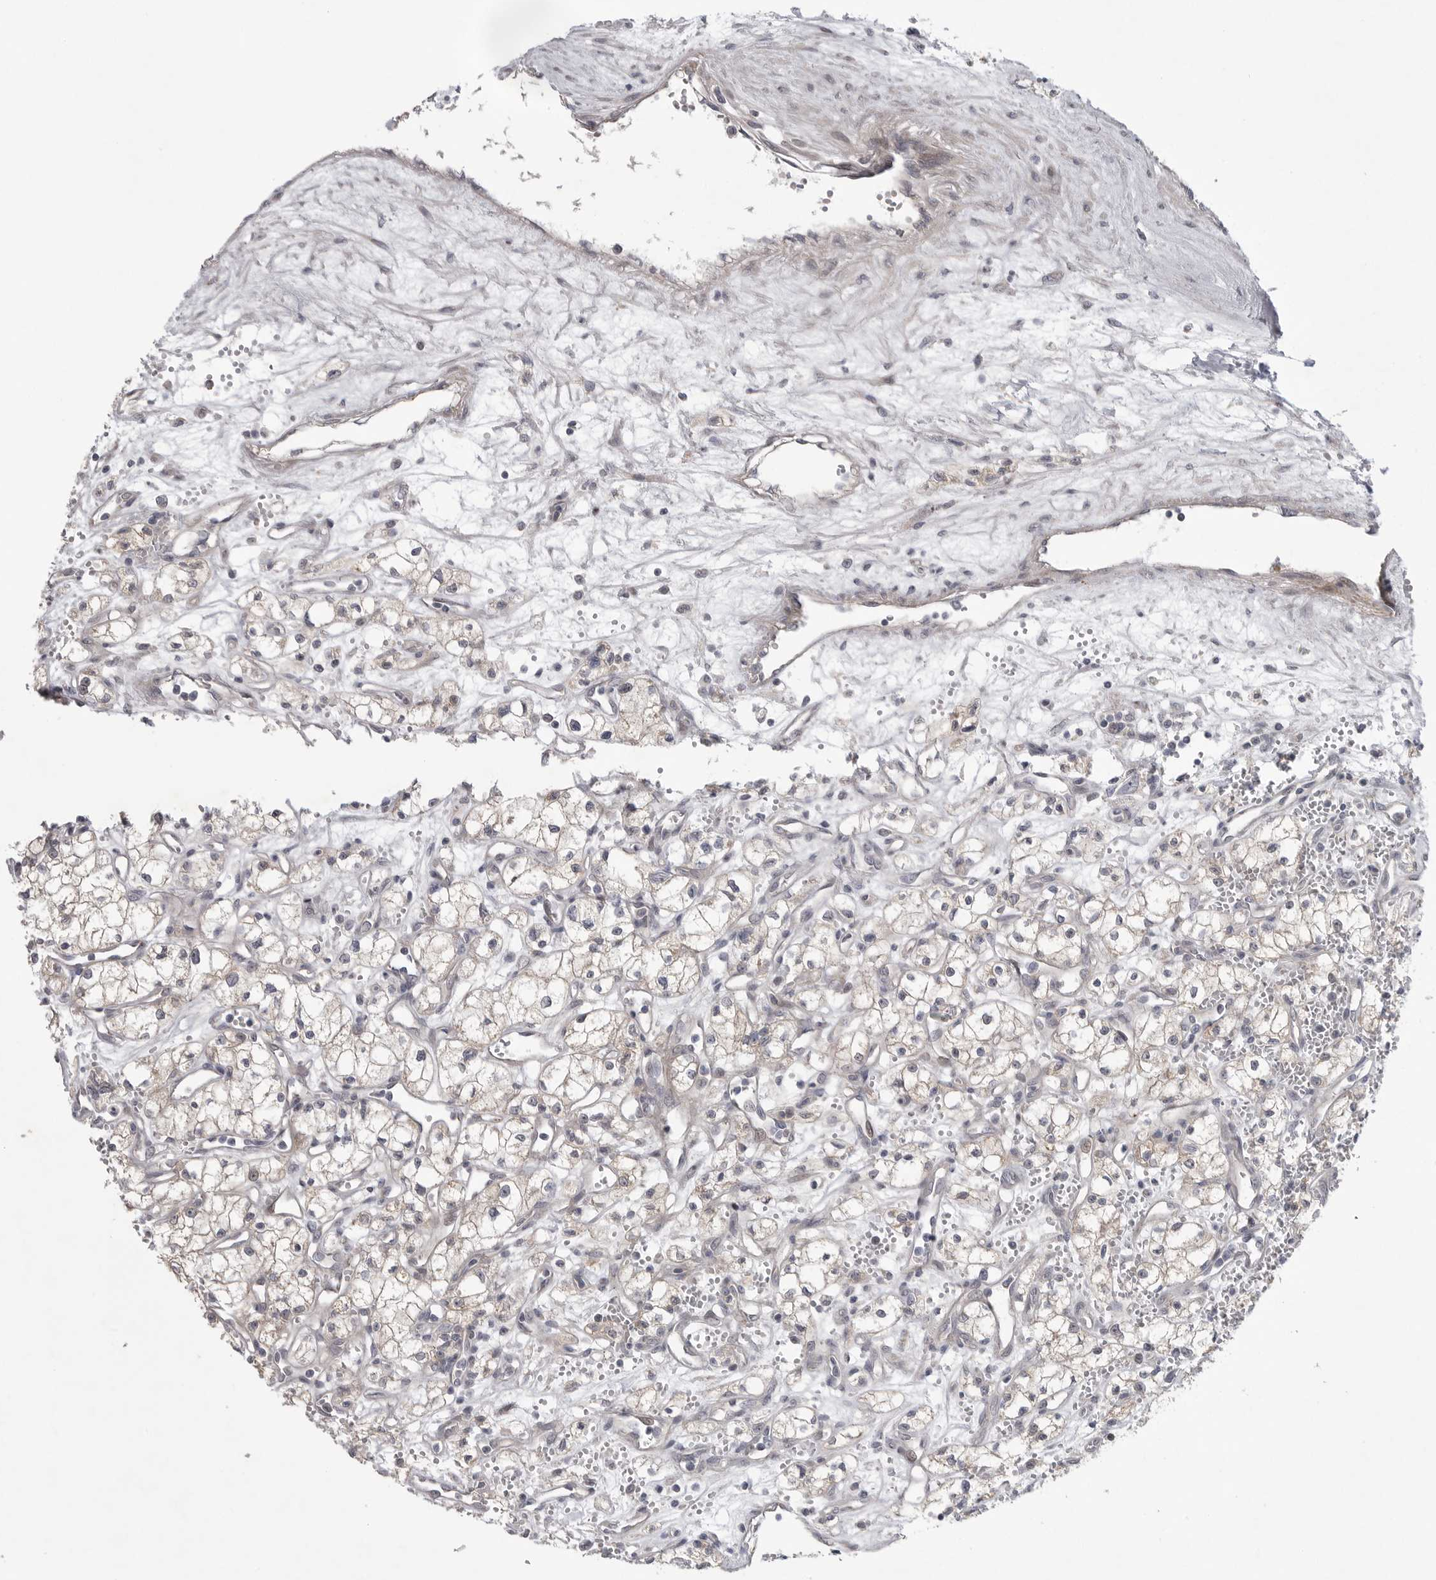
{"staining": {"intensity": "negative", "quantity": "none", "location": "none"}, "tissue": "renal cancer", "cell_type": "Tumor cells", "image_type": "cancer", "snomed": [{"axis": "morphology", "description": "Adenocarcinoma, NOS"}, {"axis": "topography", "description": "Kidney"}], "caption": "A photomicrograph of human renal cancer is negative for staining in tumor cells. Nuclei are stained in blue.", "gene": "FBXO43", "patient": {"sex": "male", "age": 59}}